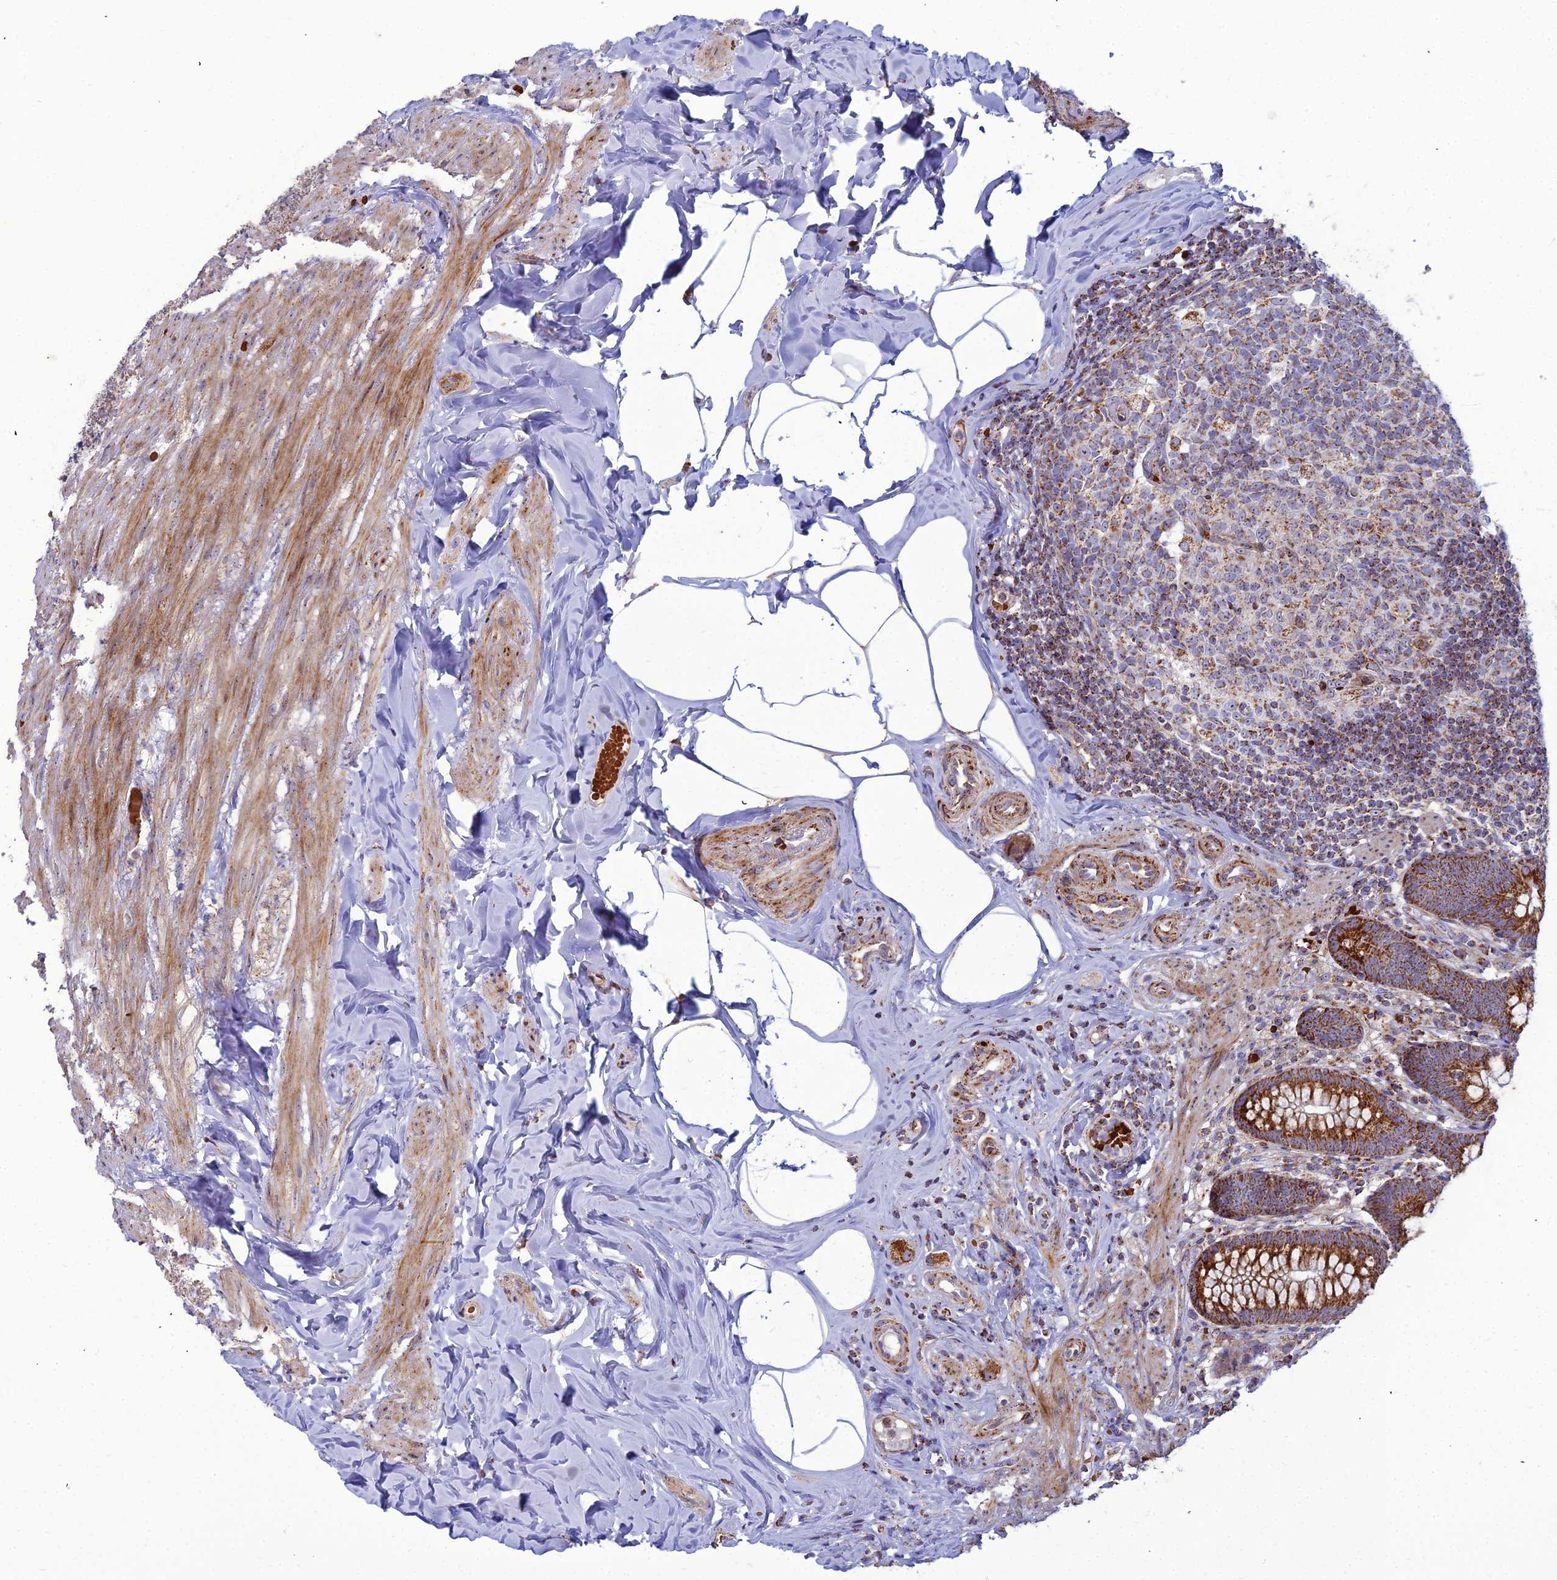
{"staining": {"intensity": "strong", "quantity": ">75%", "location": "cytoplasmic/membranous"}, "tissue": "appendix", "cell_type": "Glandular cells", "image_type": "normal", "snomed": [{"axis": "morphology", "description": "Normal tissue, NOS"}, {"axis": "topography", "description": "Appendix"}], "caption": "Immunohistochemistry histopathology image of unremarkable appendix stained for a protein (brown), which displays high levels of strong cytoplasmic/membranous expression in approximately >75% of glandular cells.", "gene": "SLC35F4", "patient": {"sex": "male", "age": 55}}